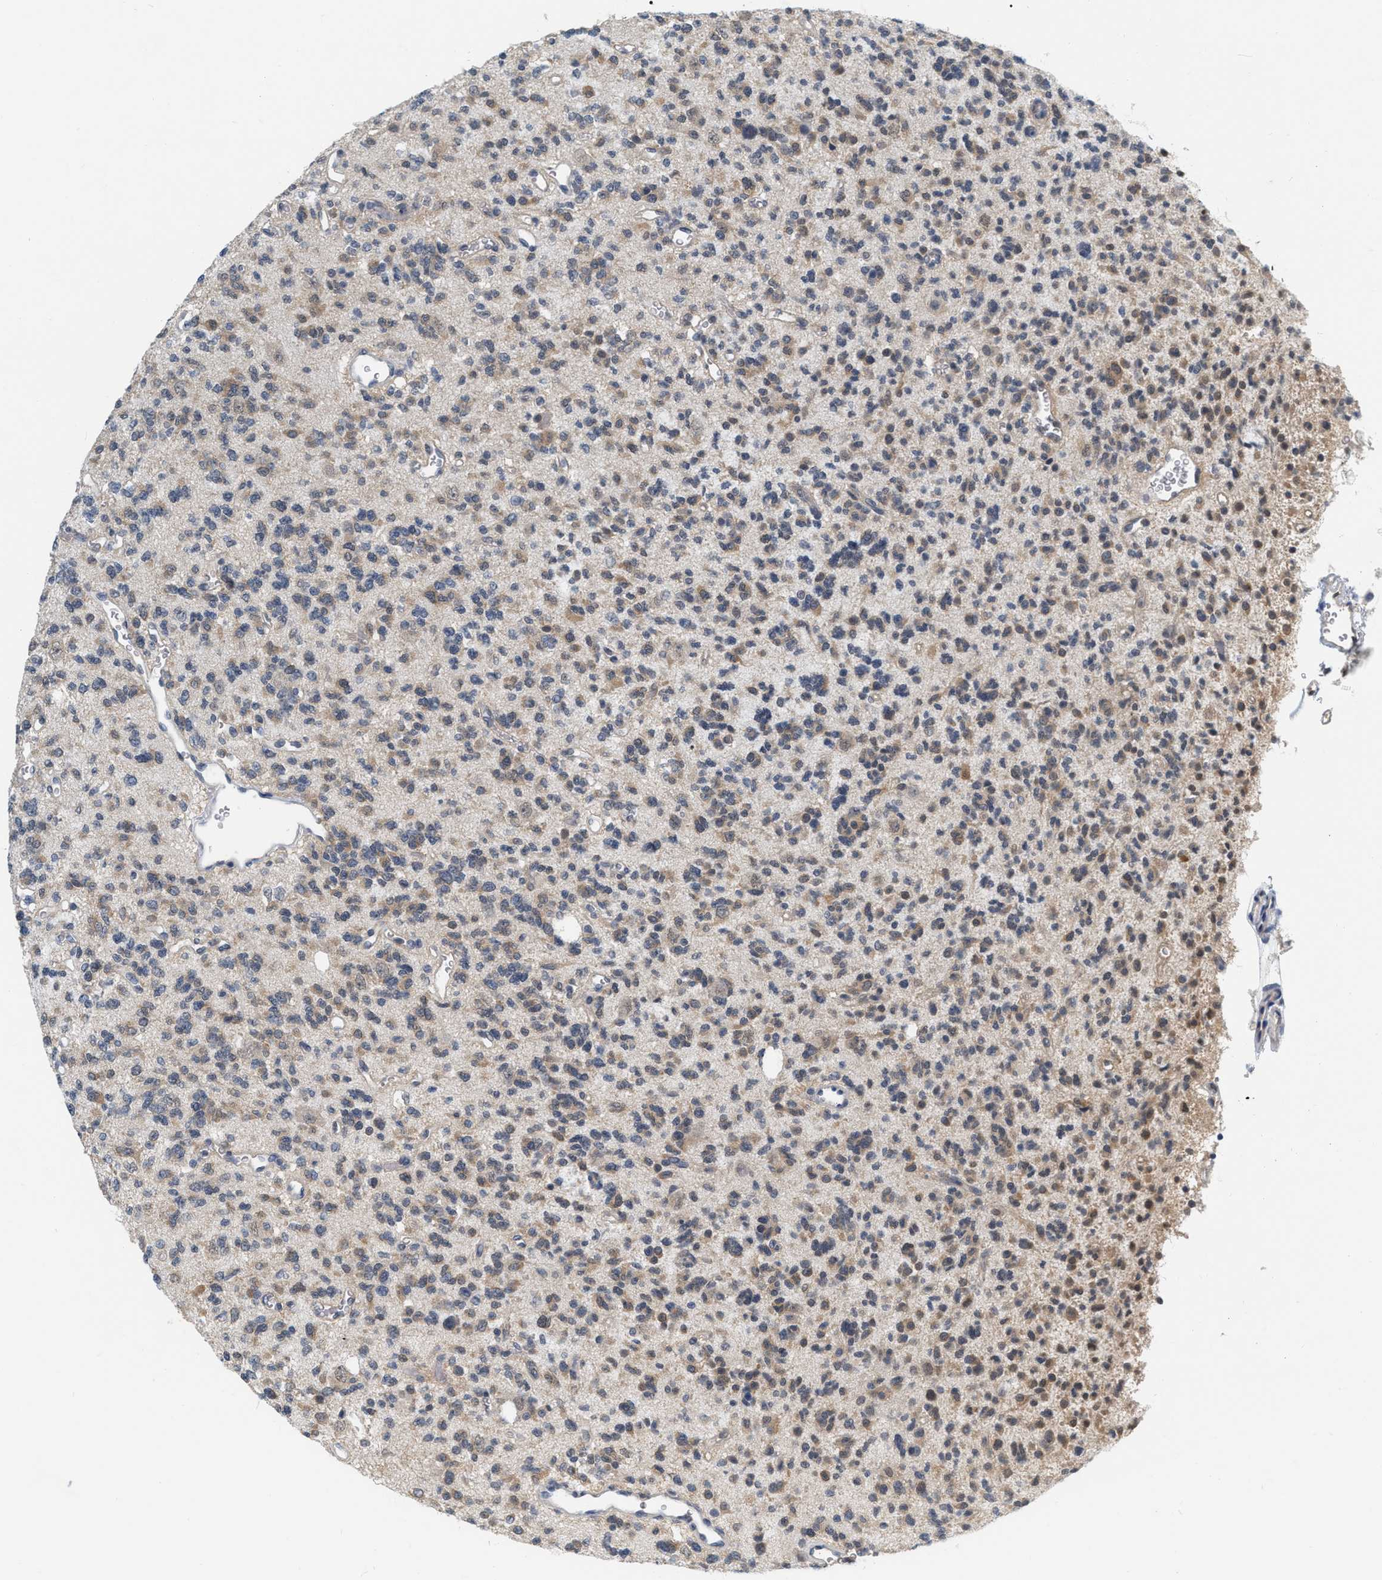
{"staining": {"intensity": "weak", "quantity": ">75%", "location": "cytoplasmic/membranous"}, "tissue": "glioma", "cell_type": "Tumor cells", "image_type": "cancer", "snomed": [{"axis": "morphology", "description": "Glioma, malignant, Low grade"}, {"axis": "topography", "description": "Brain"}], "caption": "Weak cytoplasmic/membranous positivity for a protein is present in about >75% of tumor cells of low-grade glioma (malignant) using immunohistochemistry (IHC).", "gene": "RUVBL1", "patient": {"sex": "male", "age": 38}}